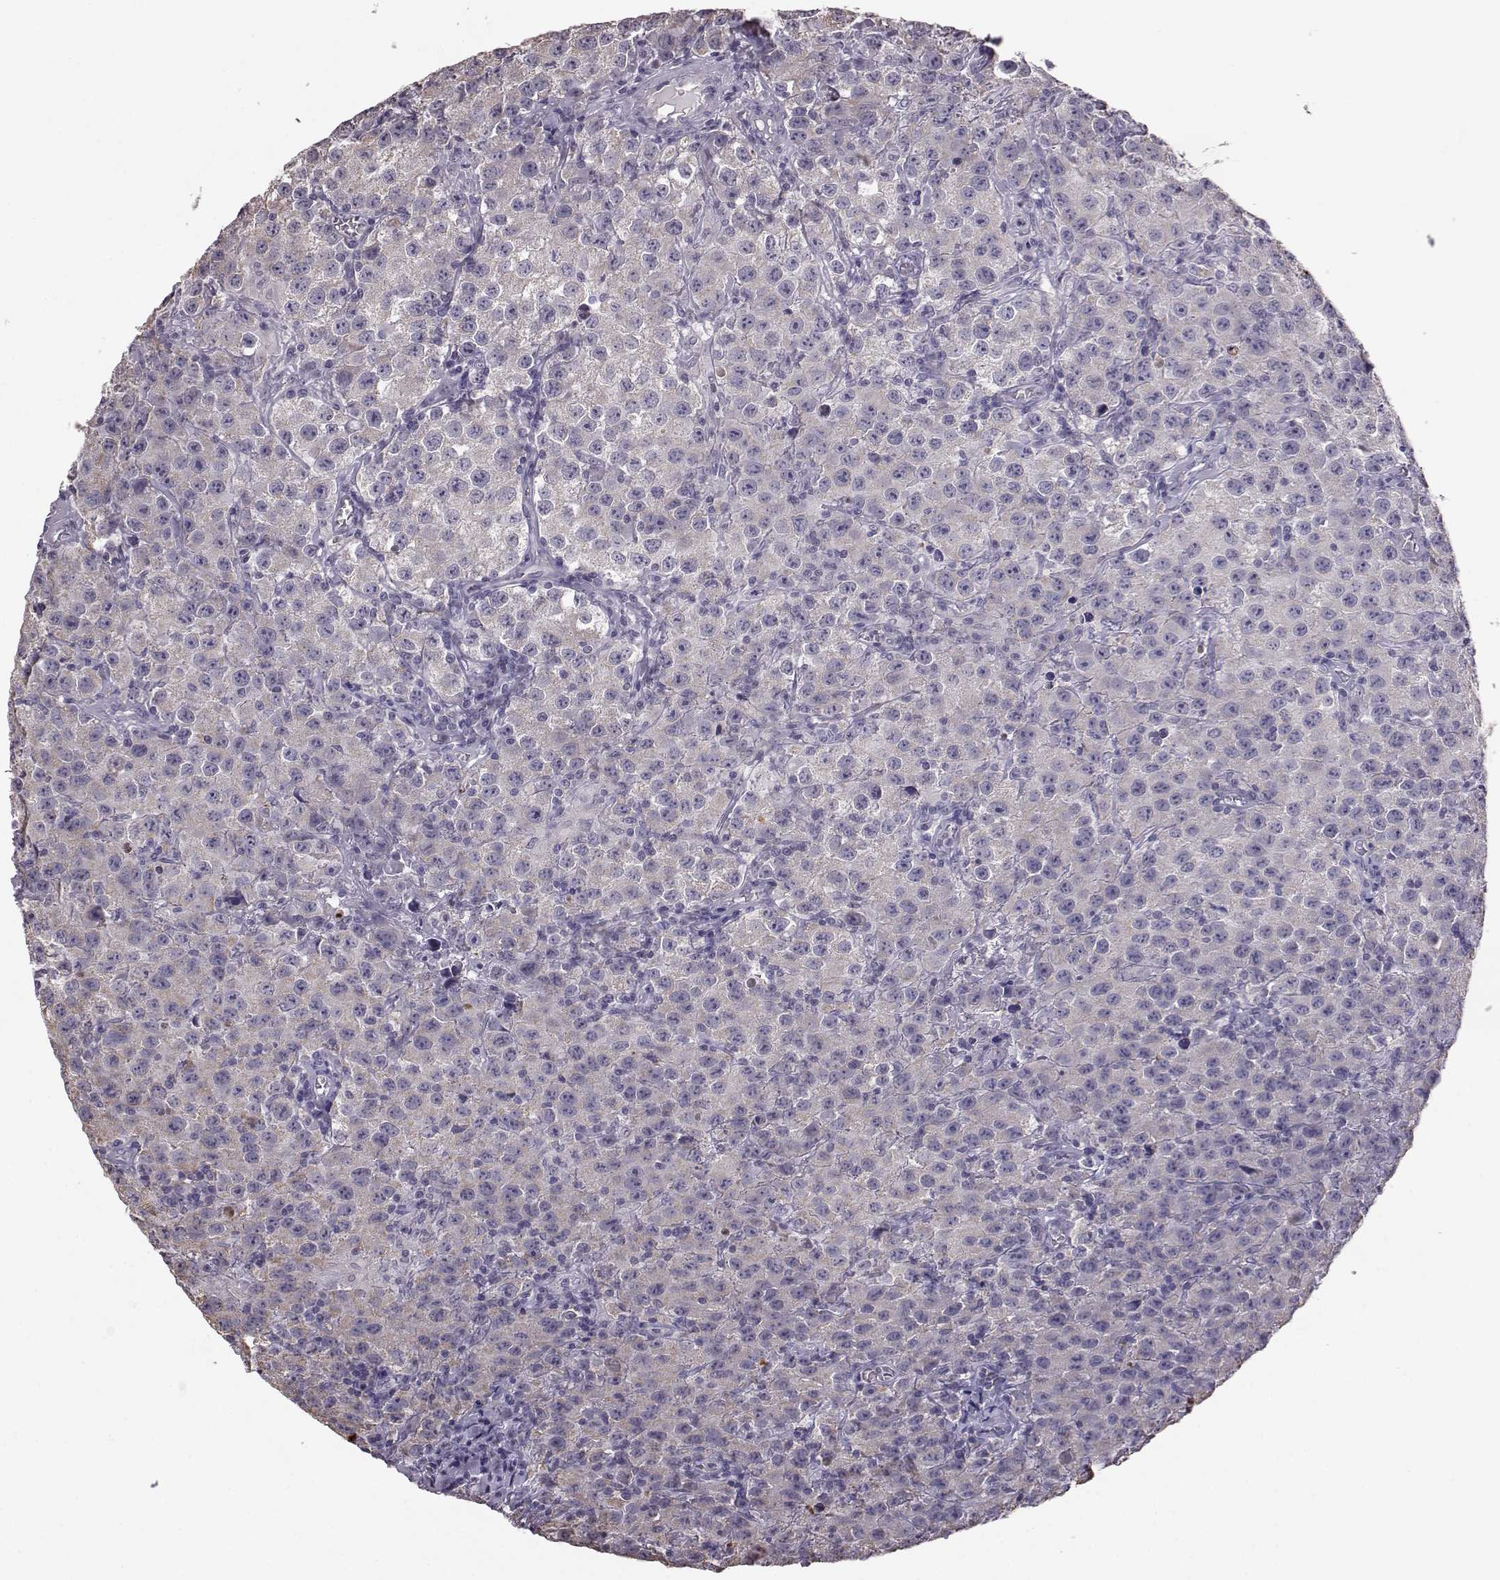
{"staining": {"intensity": "weak", "quantity": "<25%", "location": "cytoplasmic/membranous"}, "tissue": "testis cancer", "cell_type": "Tumor cells", "image_type": "cancer", "snomed": [{"axis": "morphology", "description": "Seminoma, NOS"}, {"axis": "topography", "description": "Testis"}], "caption": "Tumor cells are negative for protein expression in human seminoma (testis).", "gene": "ALDH3A1", "patient": {"sex": "male", "age": 52}}